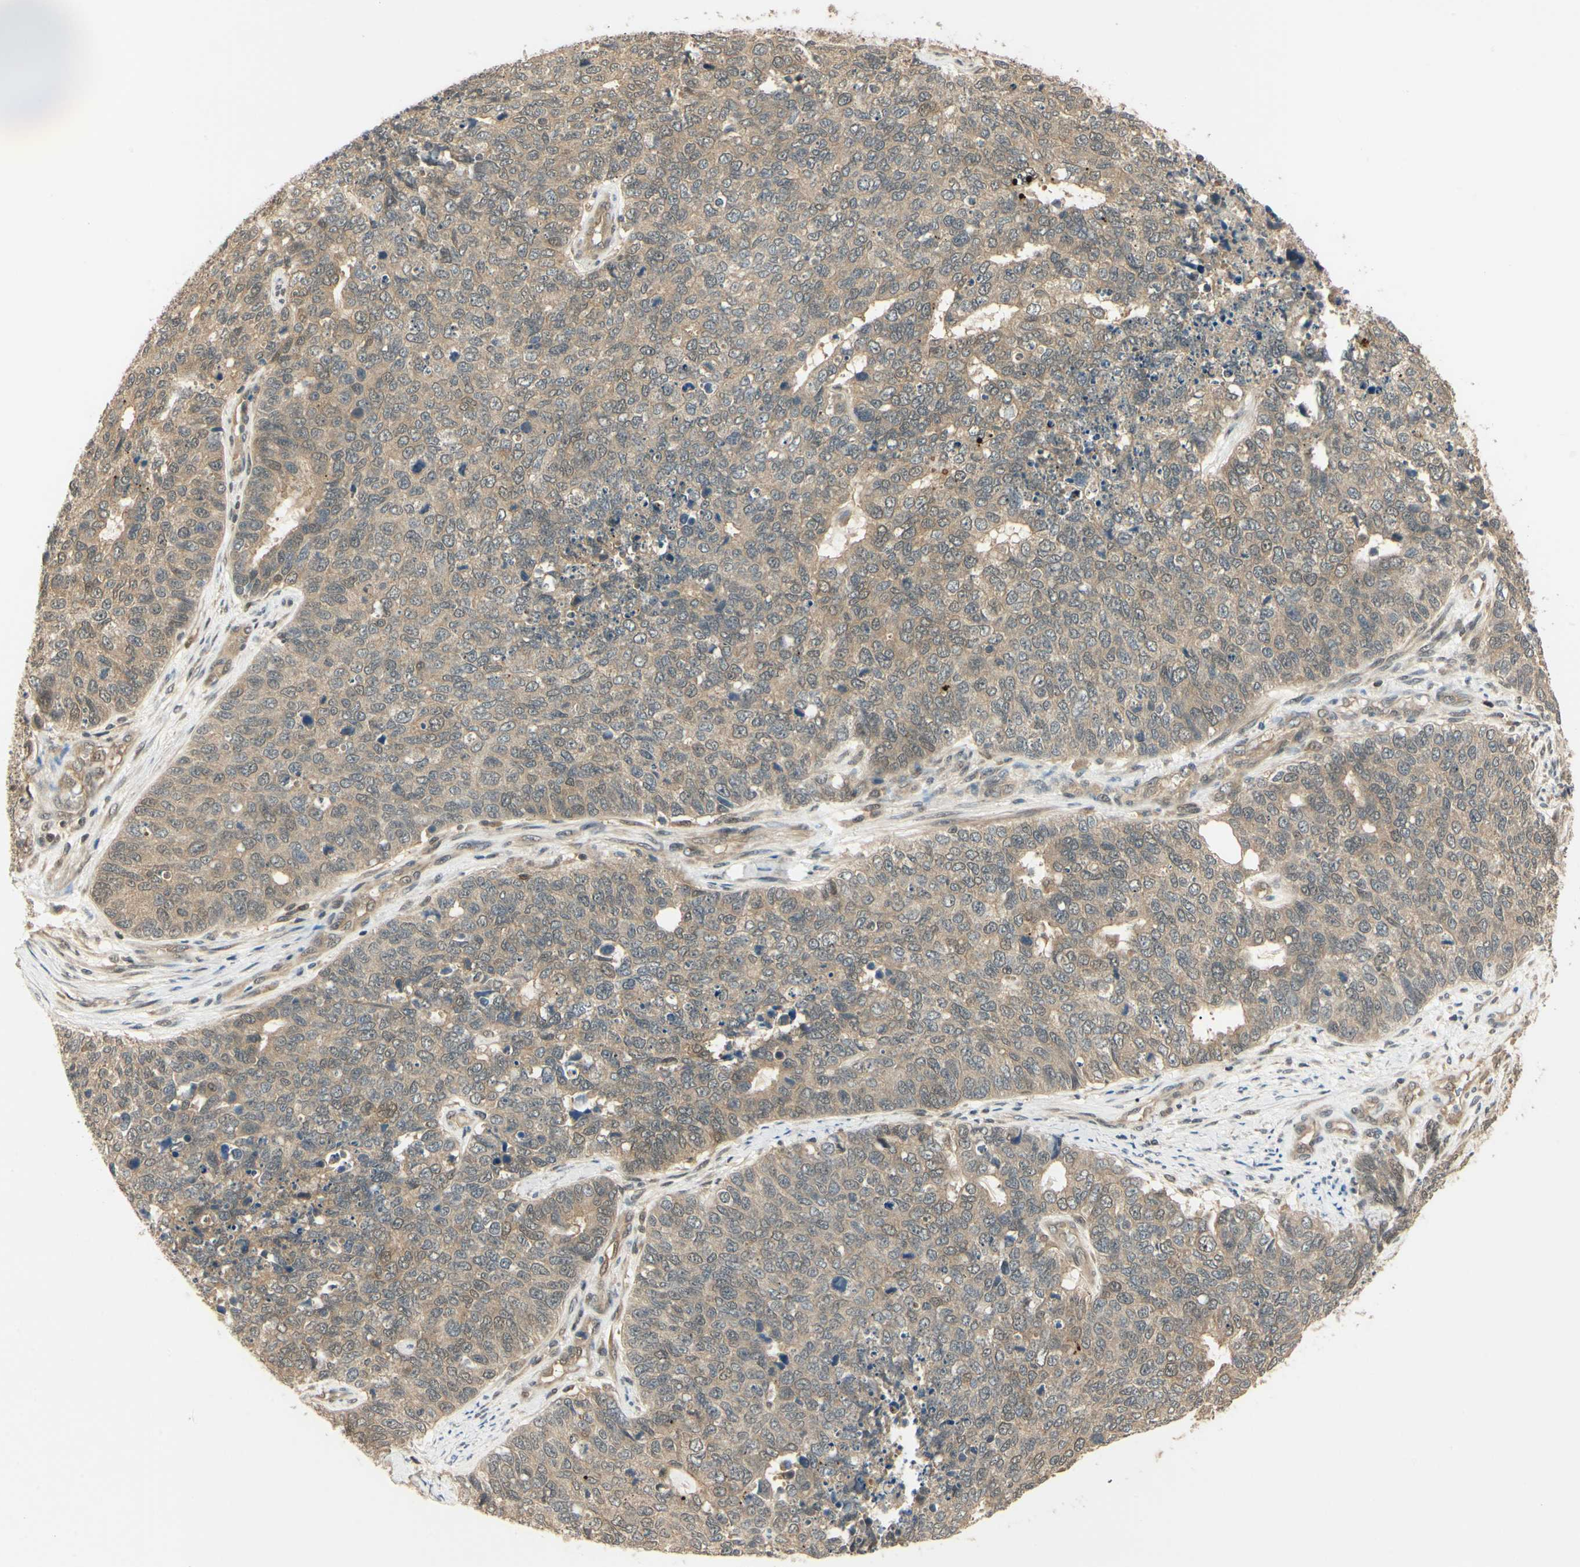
{"staining": {"intensity": "weak", "quantity": ">75%", "location": "cytoplasmic/membranous,nuclear"}, "tissue": "cervical cancer", "cell_type": "Tumor cells", "image_type": "cancer", "snomed": [{"axis": "morphology", "description": "Squamous cell carcinoma, NOS"}, {"axis": "topography", "description": "Cervix"}], "caption": "Immunohistochemical staining of cervical cancer (squamous cell carcinoma) exhibits low levels of weak cytoplasmic/membranous and nuclear positivity in approximately >75% of tumor cells.", "gene": "UBE2Z", "patient": {"sex": "female", "age": 63}}